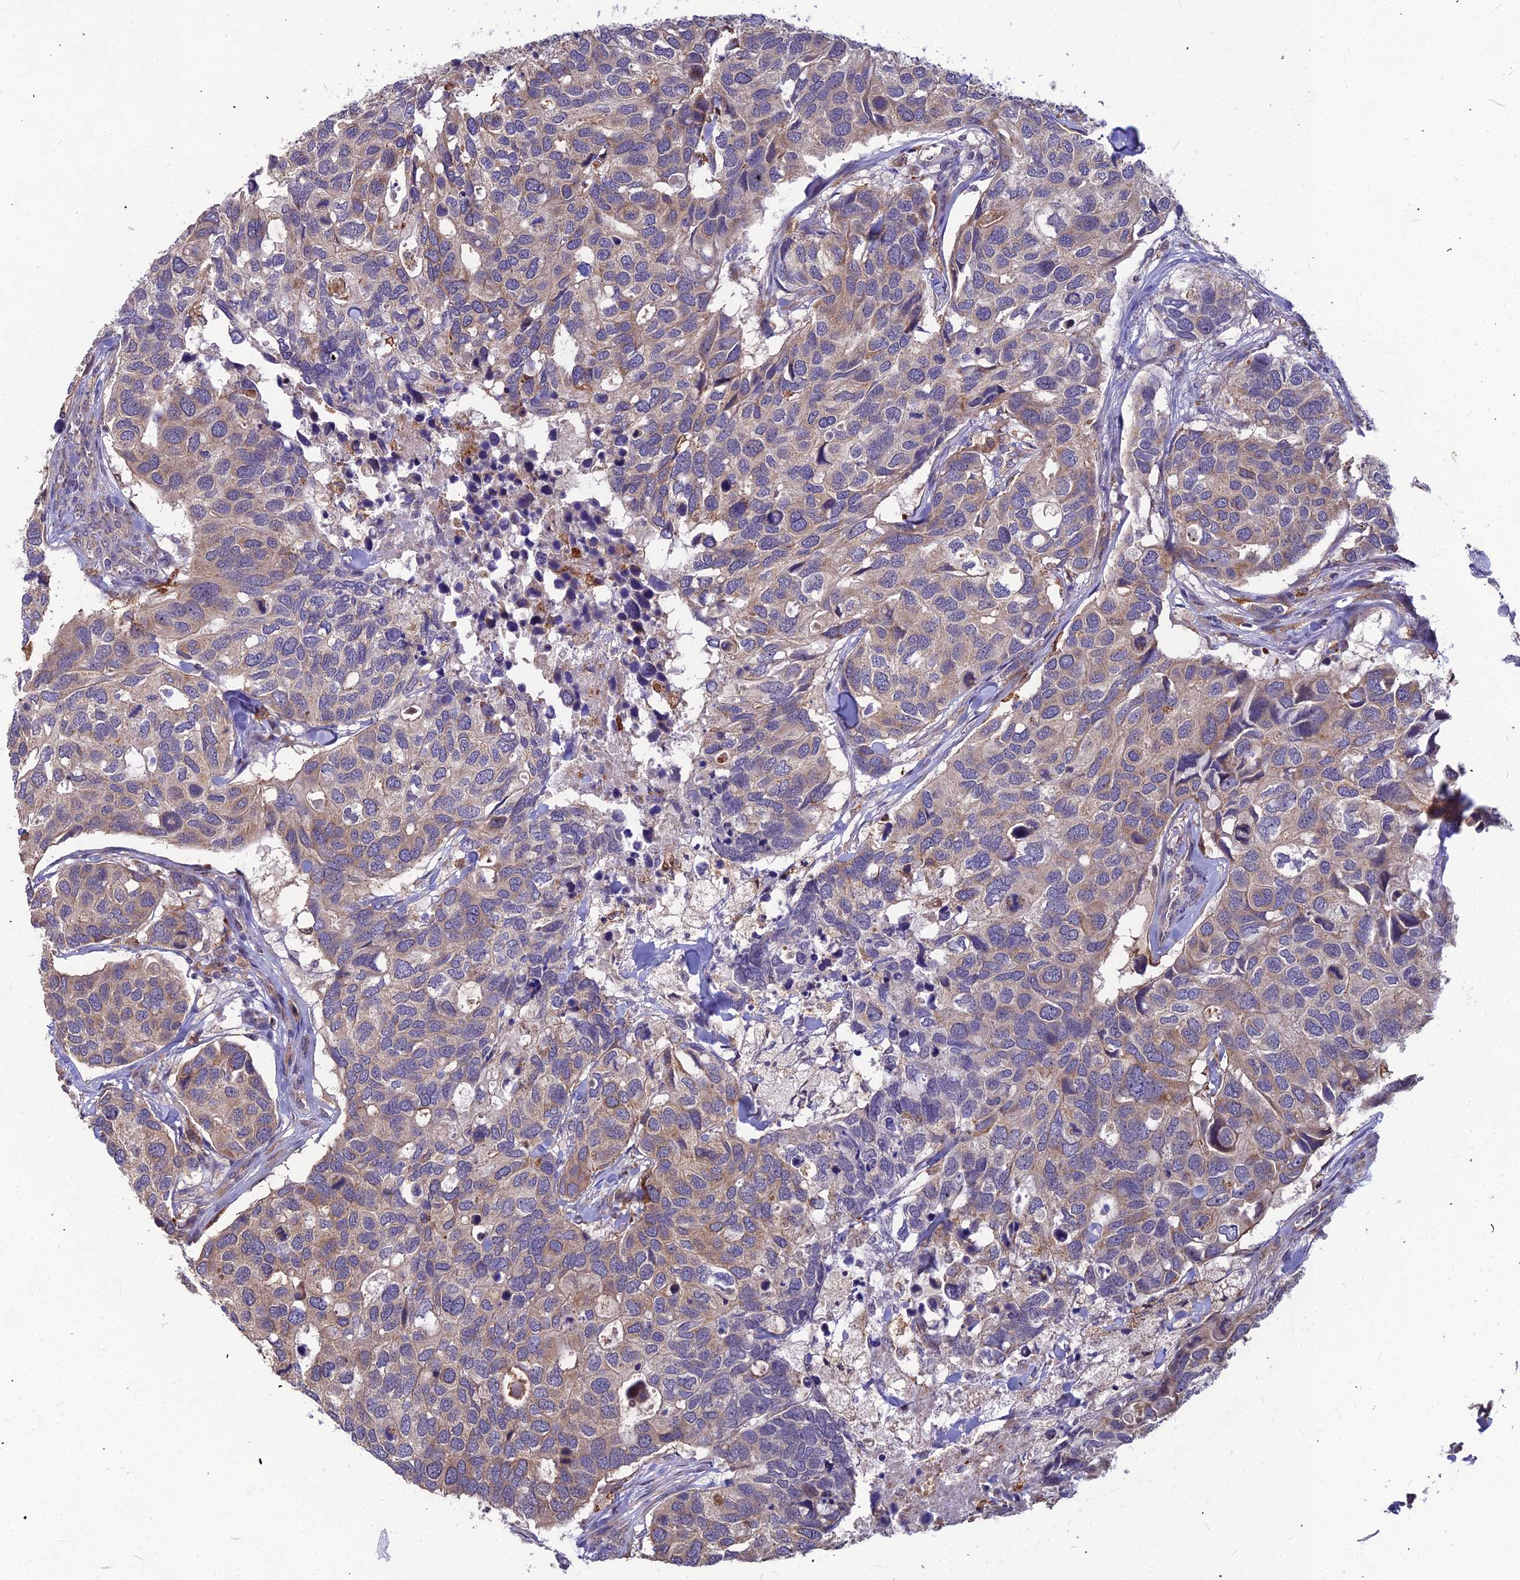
{"staining": {"intensity": "weak", "quantity": "25%-75%", "location": "cytoplasmic/membranous"}, "tissue": "breast cancer", "cell_type": "Tumor cells", "image_type": "cancer", "snomed": [{"axis": "morphology", "description": "Duct carcinoma"}, {"axis": "topography", "description": "Breast"}], "caption": "Protein expression analysis of infiltrating ductal carcinoma (breast) reveals weak cytoplasmic/membranous positivity in about 25%-75% of tumor cells. (DAB (3,3'-diaminobenzidine) IHC, brown staining for protein, blue staining for nuclei).", "gene": "LEKR1", "patient": {"sex": "female", "age": 83}}